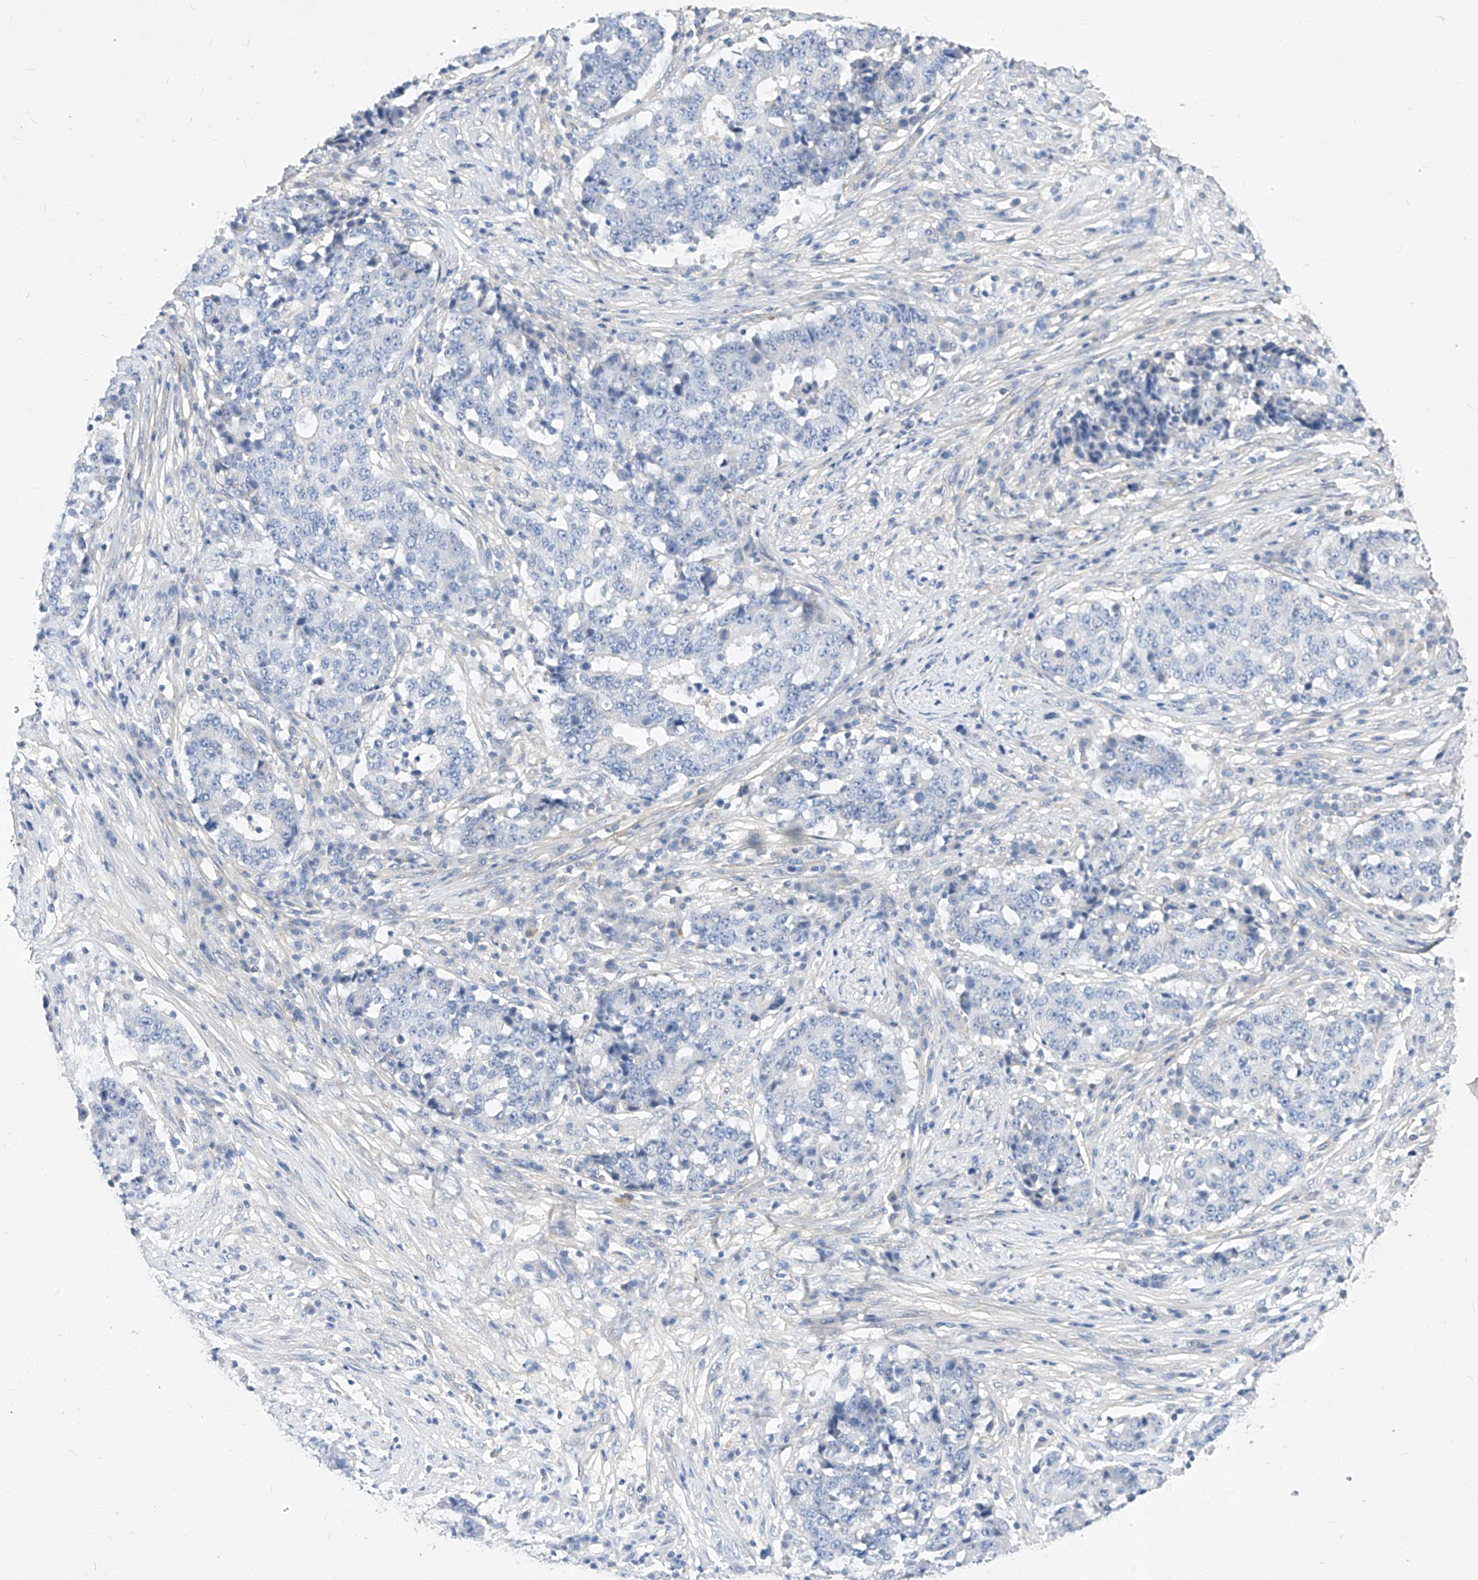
{"staining": {"intensity": "negative", "quantity": "none", "location": "none"}, "tissue": "stomach cancer", "cell_type": "Tumor cells", "image_type": "cancer", "snomed": [{"axis": "morphology", "description": "Adenocarcinoma, NOS"}, {"axis": "topography", "description": "Stomach"}], "caption": "This is a histopathology image of immunohistochemistry (IHC) staining of adenocarcinoma (stomach), which shows no expression in tumor cells. (DAB (3,3'-diaminobenzidine) IHC visualized using brightfield microscopy, high magnification).", "gene": "SCGB2A1", "patient": {"sex": "male", "age": 59}}